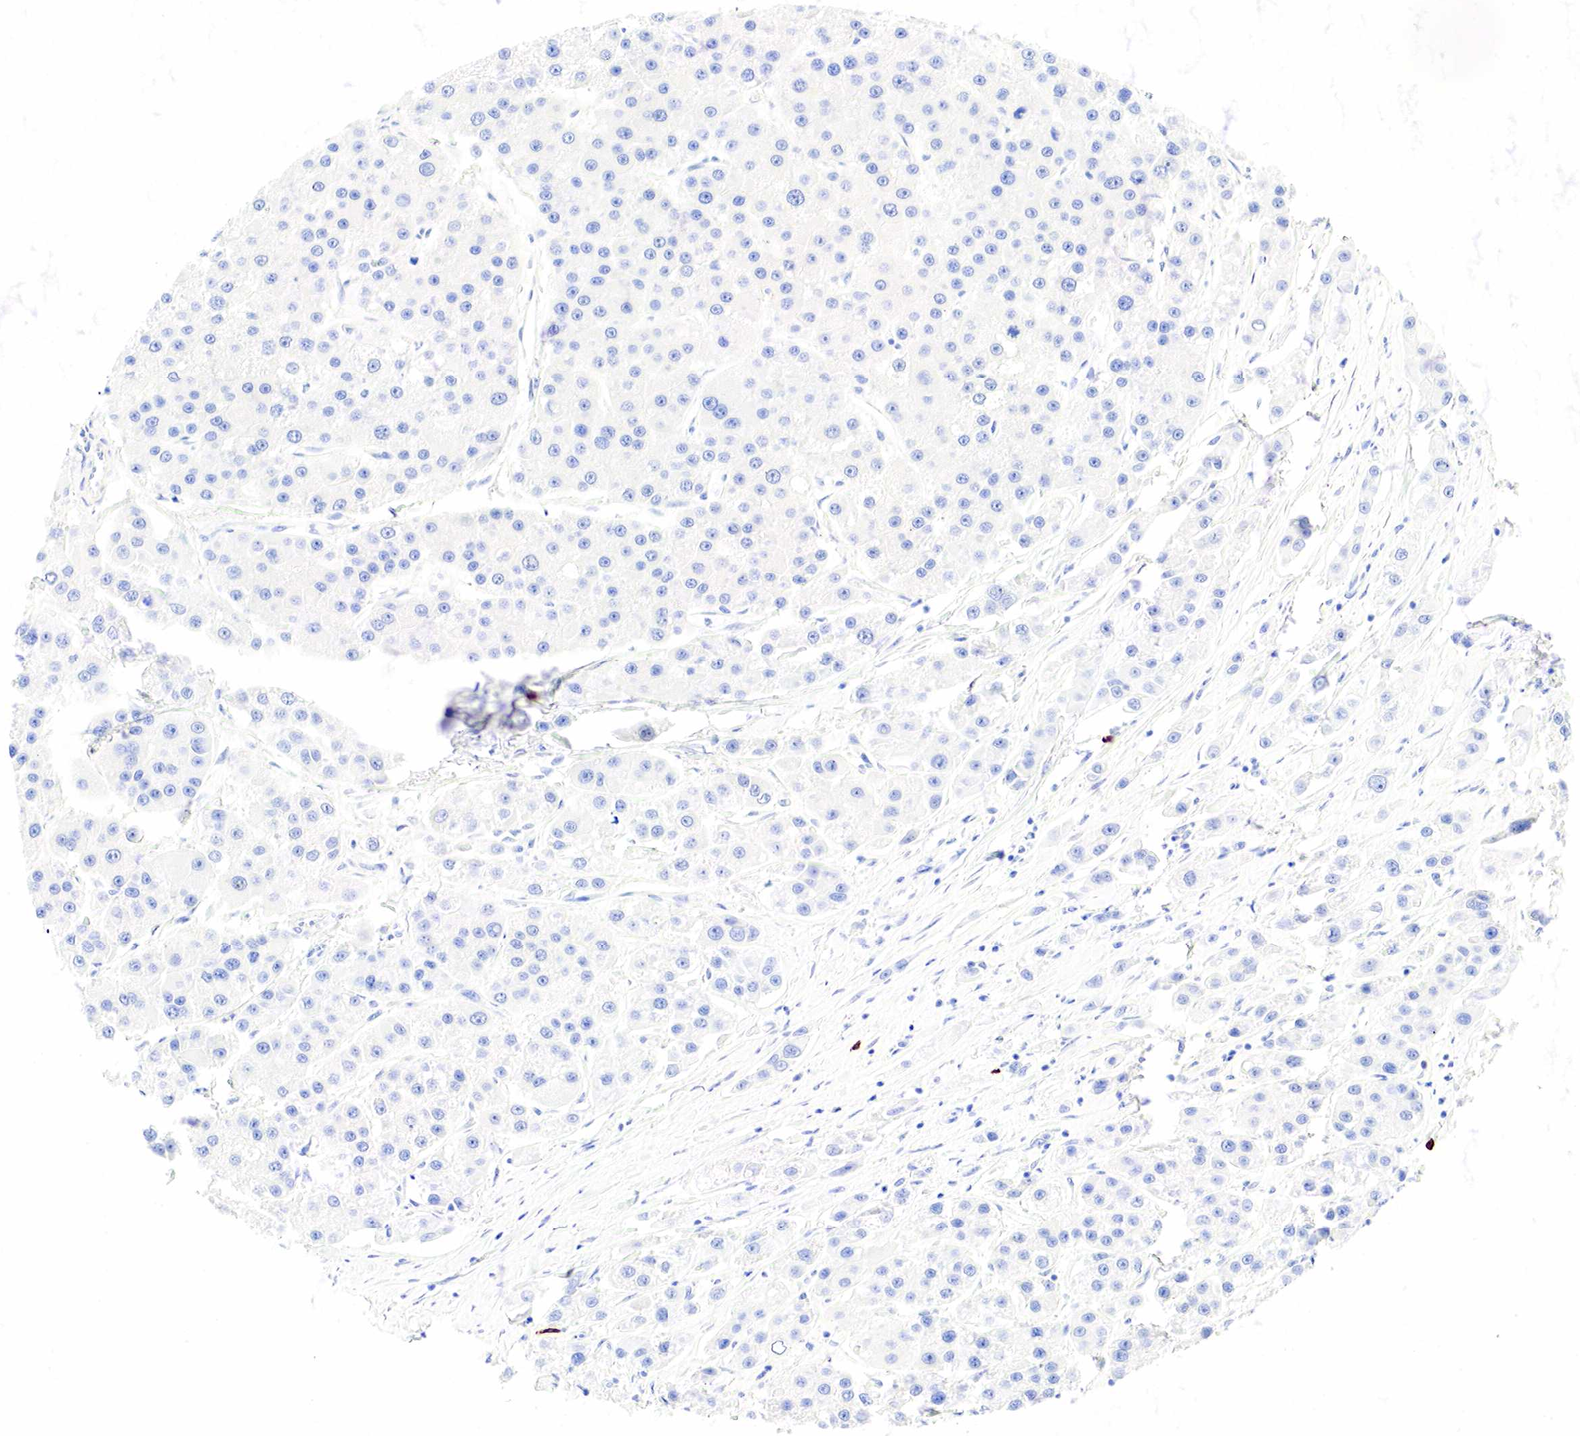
{"staining": {"intensity": "negative", "quantity": "none", "location": "none"}, "tissue": "liver cancer", "cell_type": "Tumor cells", "image_type": "cancer", "snomed": [{"axis": "morphology", "description": "Carcinoma, Hepatocellular, NOS"}, {"axis": "topography", "description": "Liver"}], "caption": "IHC micrograph of human liver hepatocellular carcinoma stained for a protein (brown), which shows no positivity in tumor cells.", "gene": "CD79A", "patient": {"sex": "female", "age": 85}}